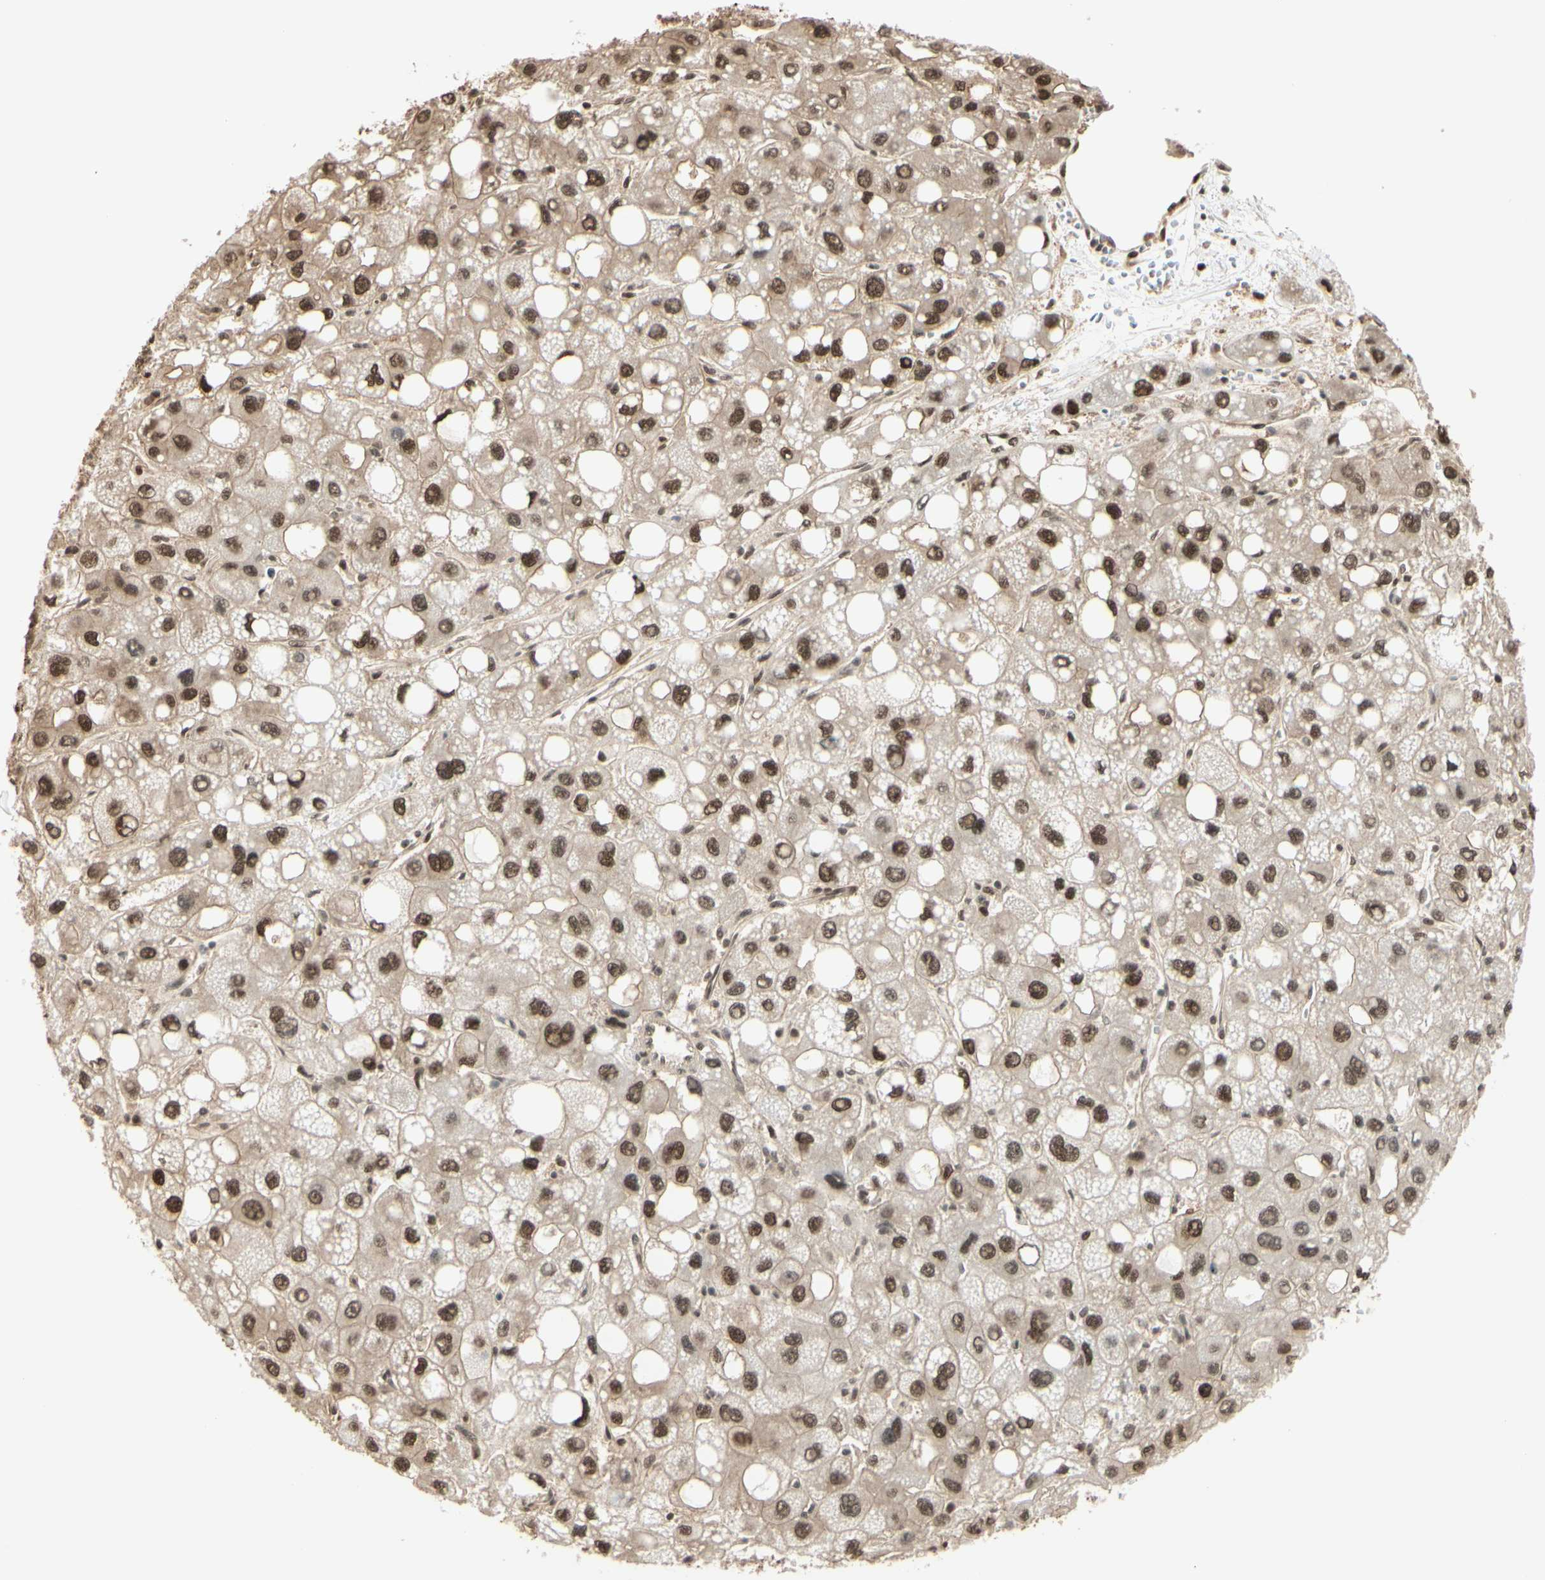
{"staining": {"intensity": "moderate", "quantity": ">75%", "location": "cytoplasmic/membranous,nuclear"}, "tissue": "liver cancer", "cell_type": "Tumor cells", "image_type": "cancer", "snomed": [{"axis": "morphology", "description": "Carcinoma, Hepatocellular, NOS"}, {"axis": "topography", "description": "Liver"}], "caption": "An image of human liver cancer stained for a protein reveals moderate cytoplasmic/membranous and nuclear brown staining in tumor cells. The protein of interest is stained brown, and the nuclei are stained in blue (DAB (3,3'-diaminobenzidine) IHC with brightfield microscopy, high magnification).", "gene": "HSF1", "patient": {"sex": "male", "age": 55}}